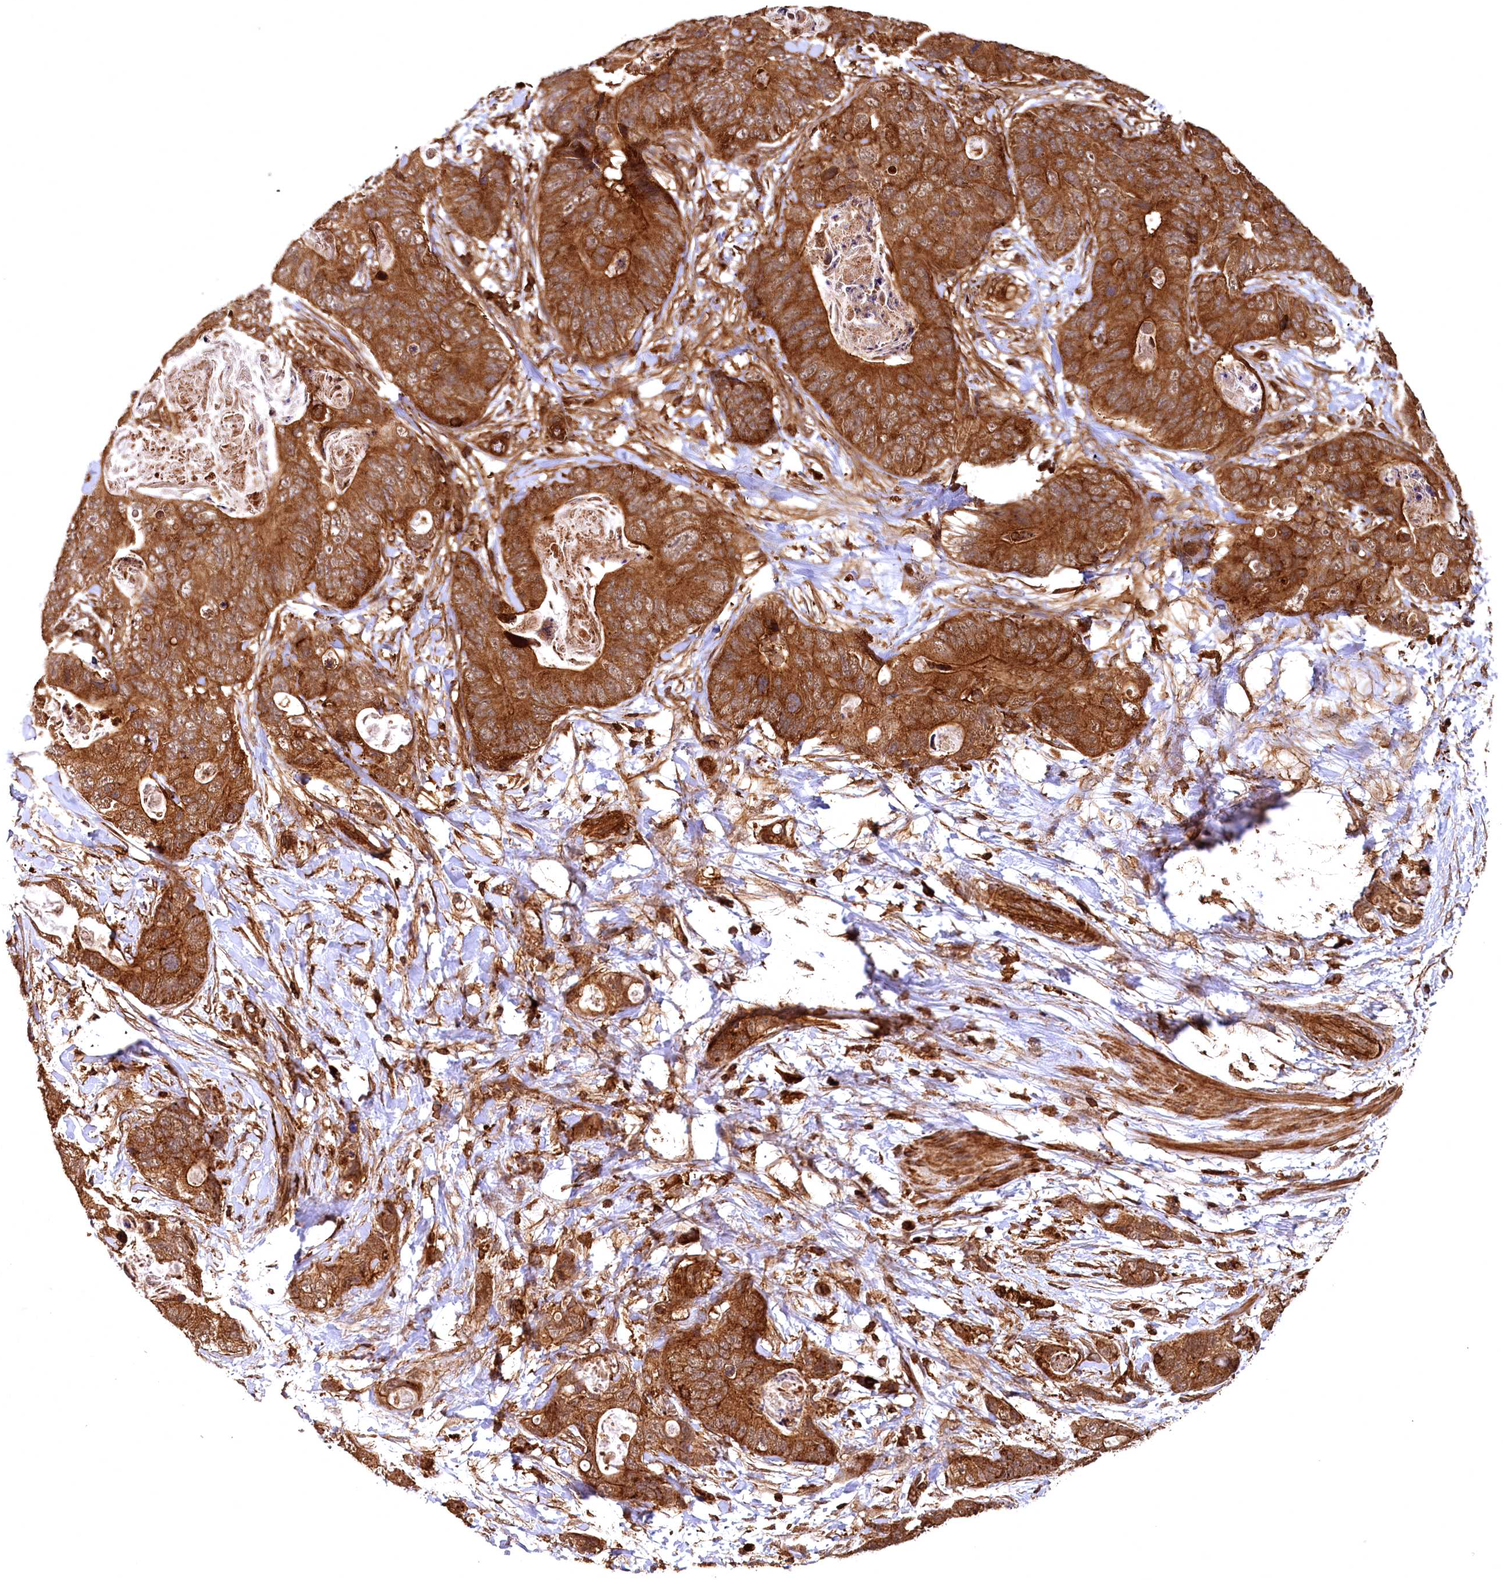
{"staining": {"intensity": "strong", "quantity": ">75%", "location": "cytoplasmic/membranous"}, "tissue": "stomach cancer", "cell_type": "Tumor cells", "image_type": "cancer", "snomed": [{"axis": "morphology", "description": "Adenocarcinoma, NOS"}, {"axis": "topography", "description": "Stomach"}], "caption": "Immunohistochemical staining of stomach cancer exhibits strong cytoplasmic/membranous protein expression in approximately >75% of tumor cells. (IHC, brightfield microscopy, high magnification).", "gene": "STUB1", "patient": {"sex": "female", "age": 89}}